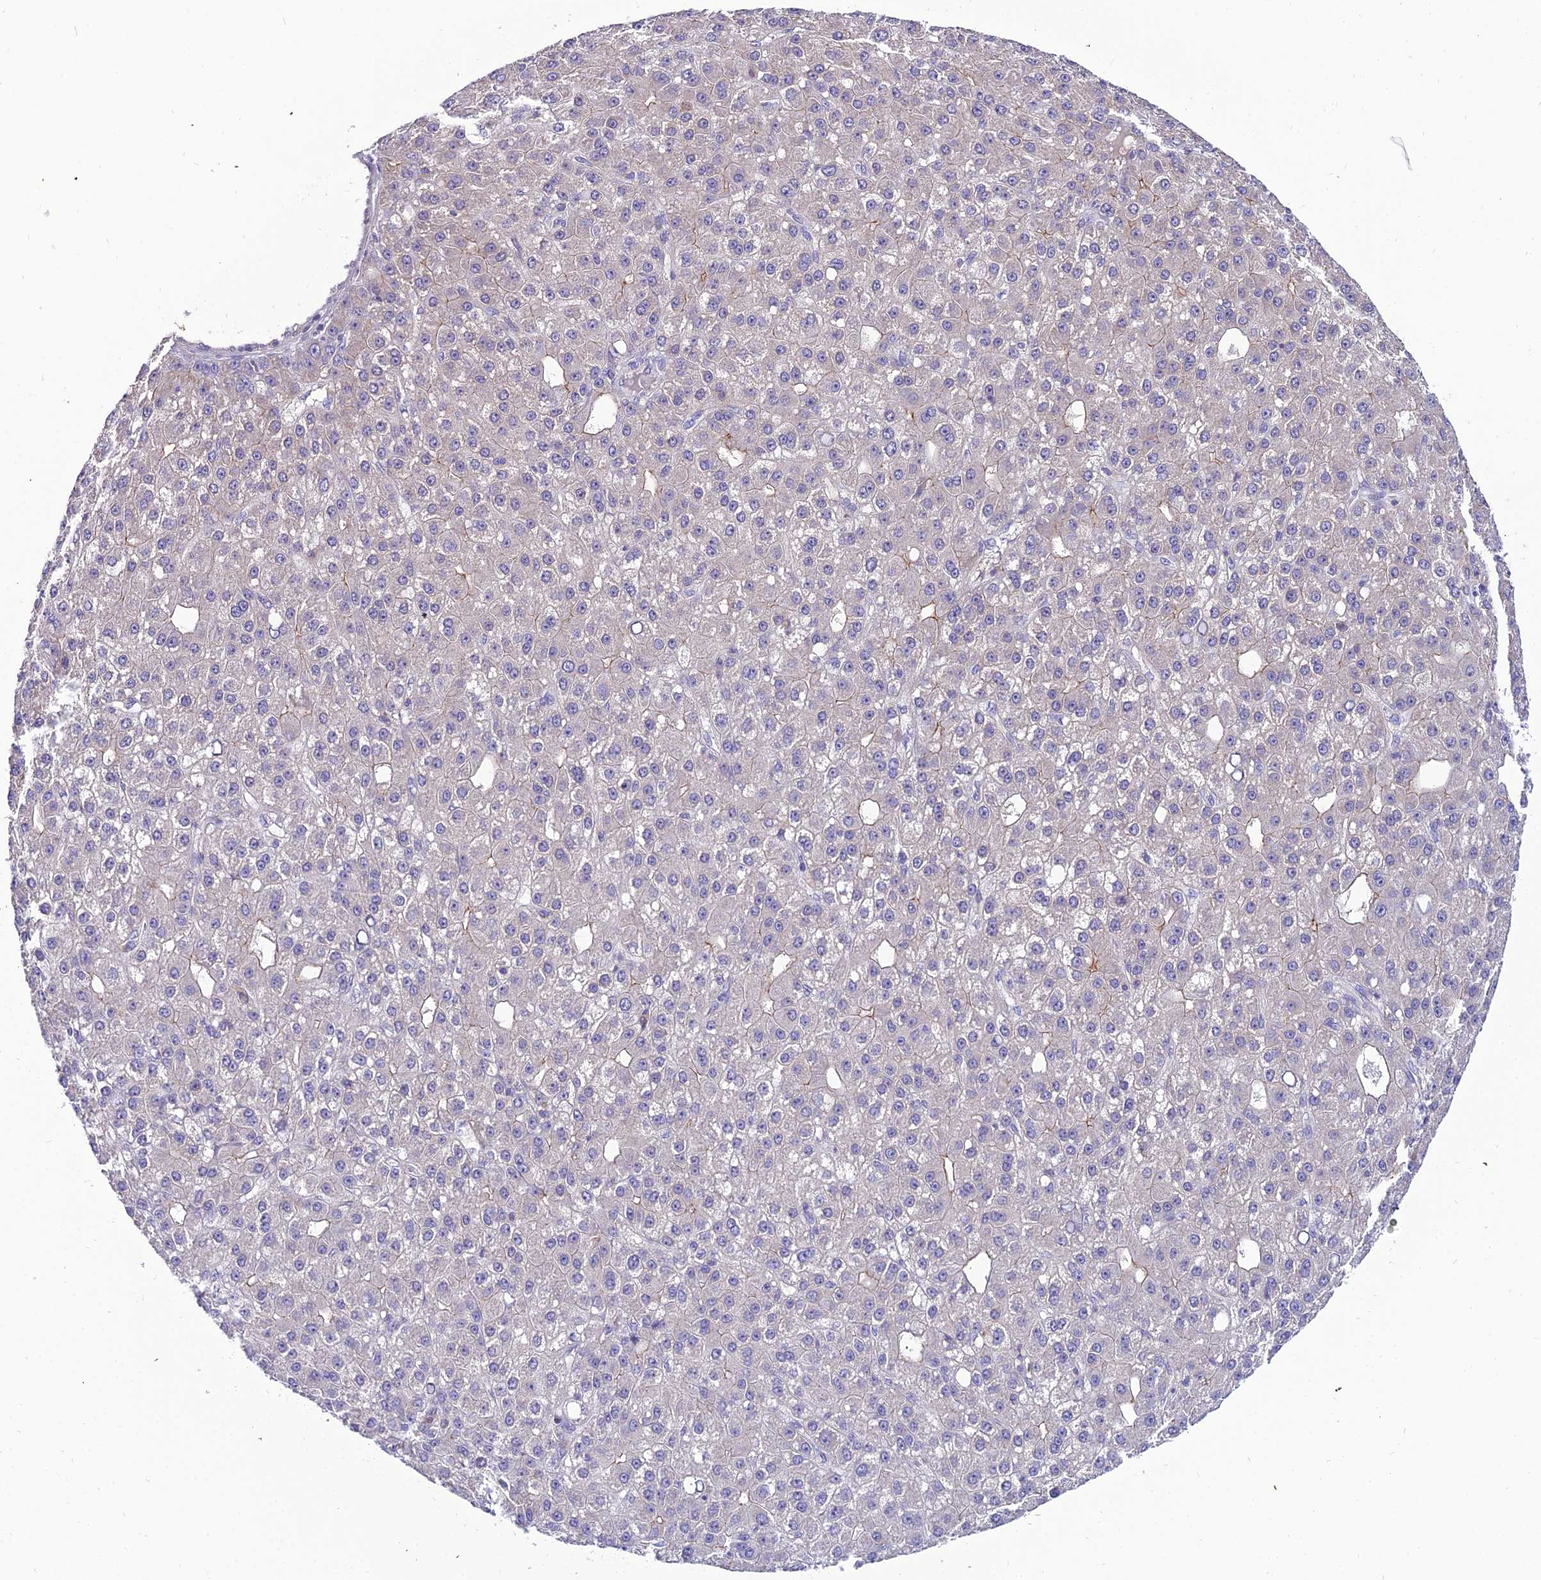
{"staining": {"intensity": "weak", "quantity": "<25%", "location": "cytoplasmic/membranous"}, "tissue": "liver cancer", "cell_type": "Tumor cells", "image_type": "cancer", "snomed": [{"axis": "morphology", "description": "Carcinoma, Hepatocellular, NOS"}, {"axis": "topography", "description": "Liver"}], "caption": "High power microscopy micrograph of an immunohistochemistry image of liver cancer (hepatocellular carcinoma), revealing no significant expression in tumor cells.", "gene": "SHQ1", "patient": {"sex": "male", "age": 67}}